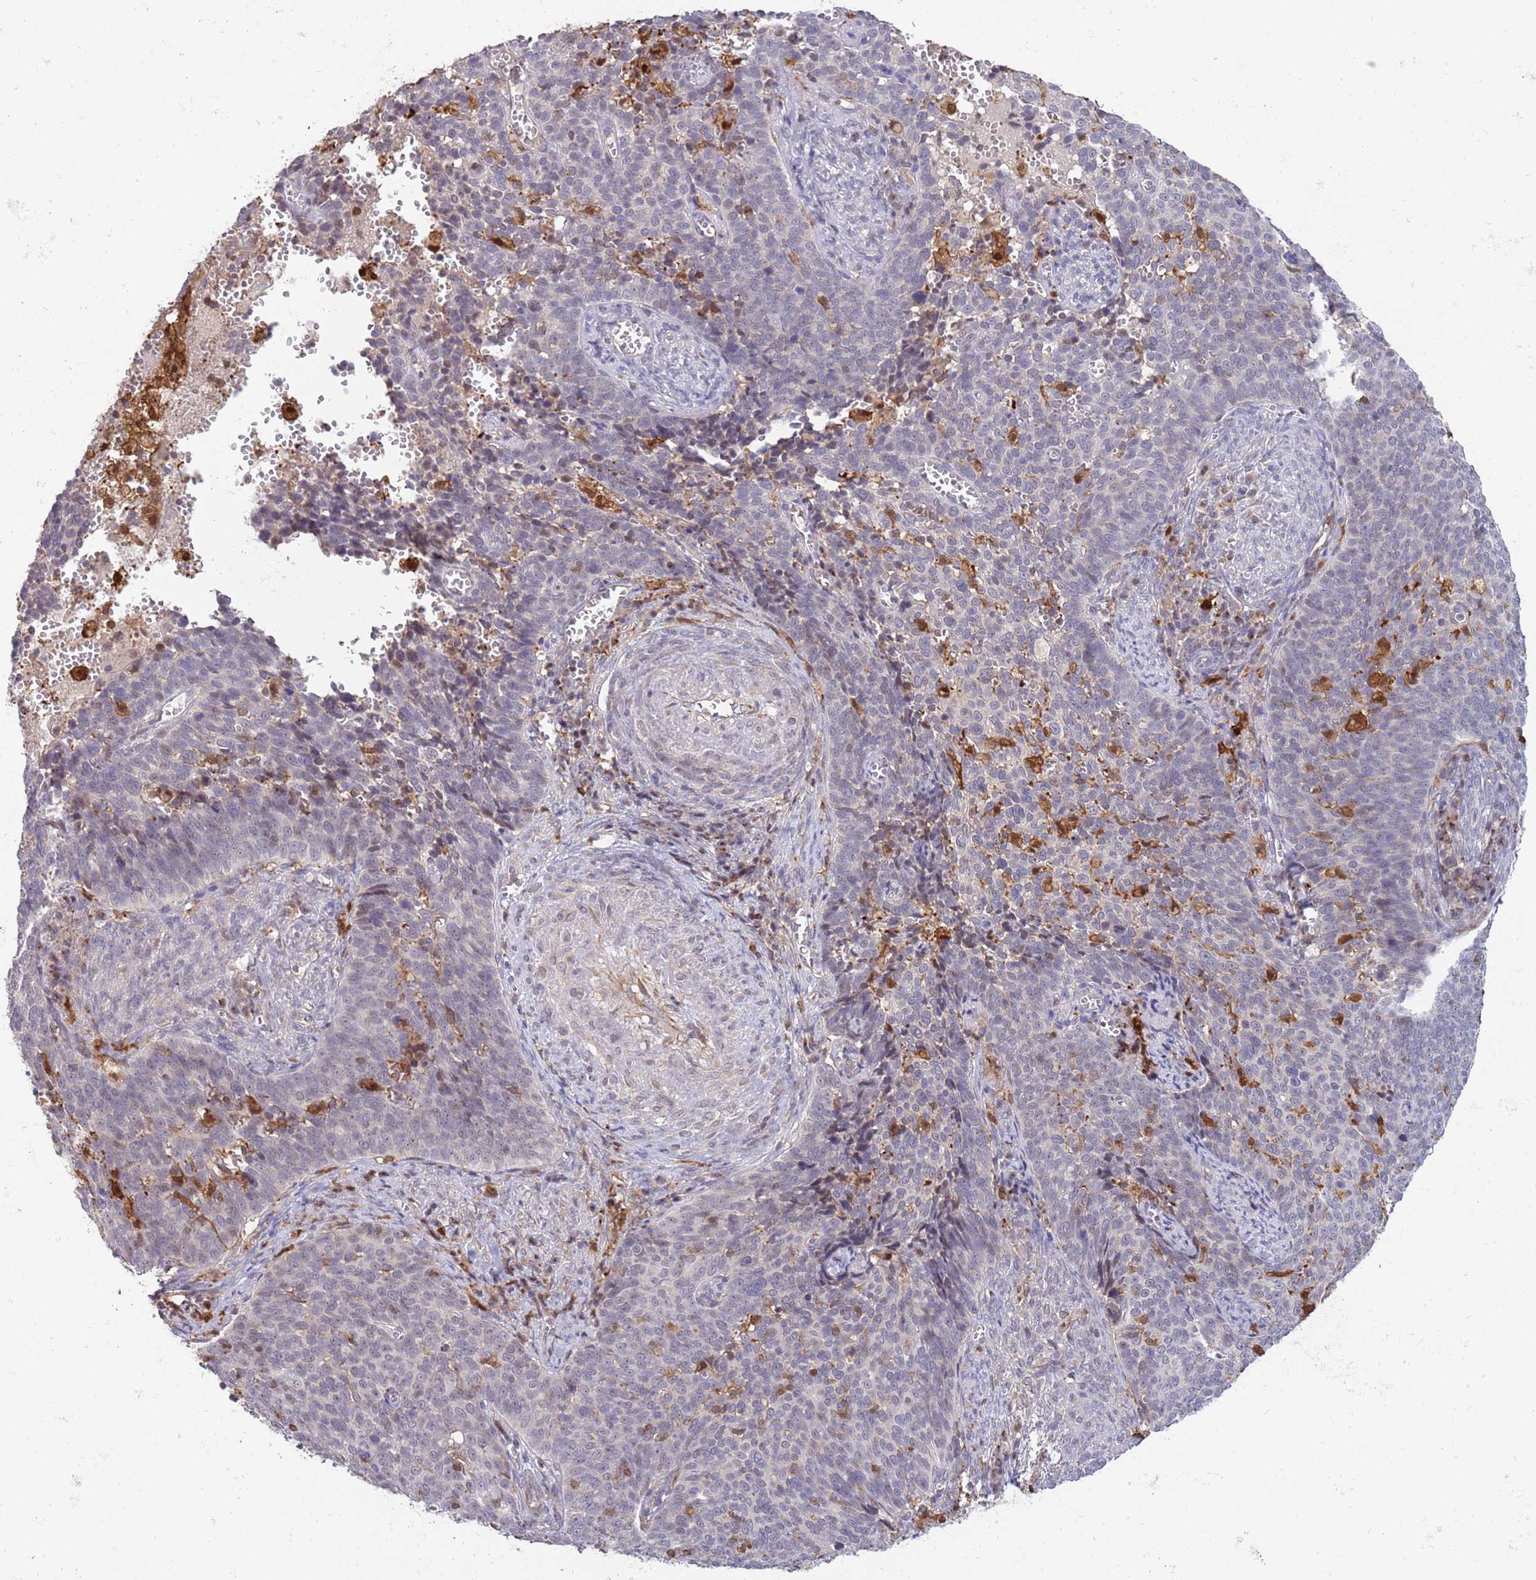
{"staining": {"intensity": "negative", "quantity": "none", "location": "none"}, "tissue": "cervical cancer", "cell_type": "Tumor cells", "image_type": "cancer", "snomed": [{"axis": "morphology", "description": "Normal tissue, NOS"}, {"axis": "morphology", "description": "Squamous cell carcinoma, NOS"}, {"axis": "topography", "description": "Cervix"}], "caption": "Tumor cells are negative for protein expression in human cervical cancer.", "gene": "CCNJL", "patient": {"sex": "female", "age": 39}}